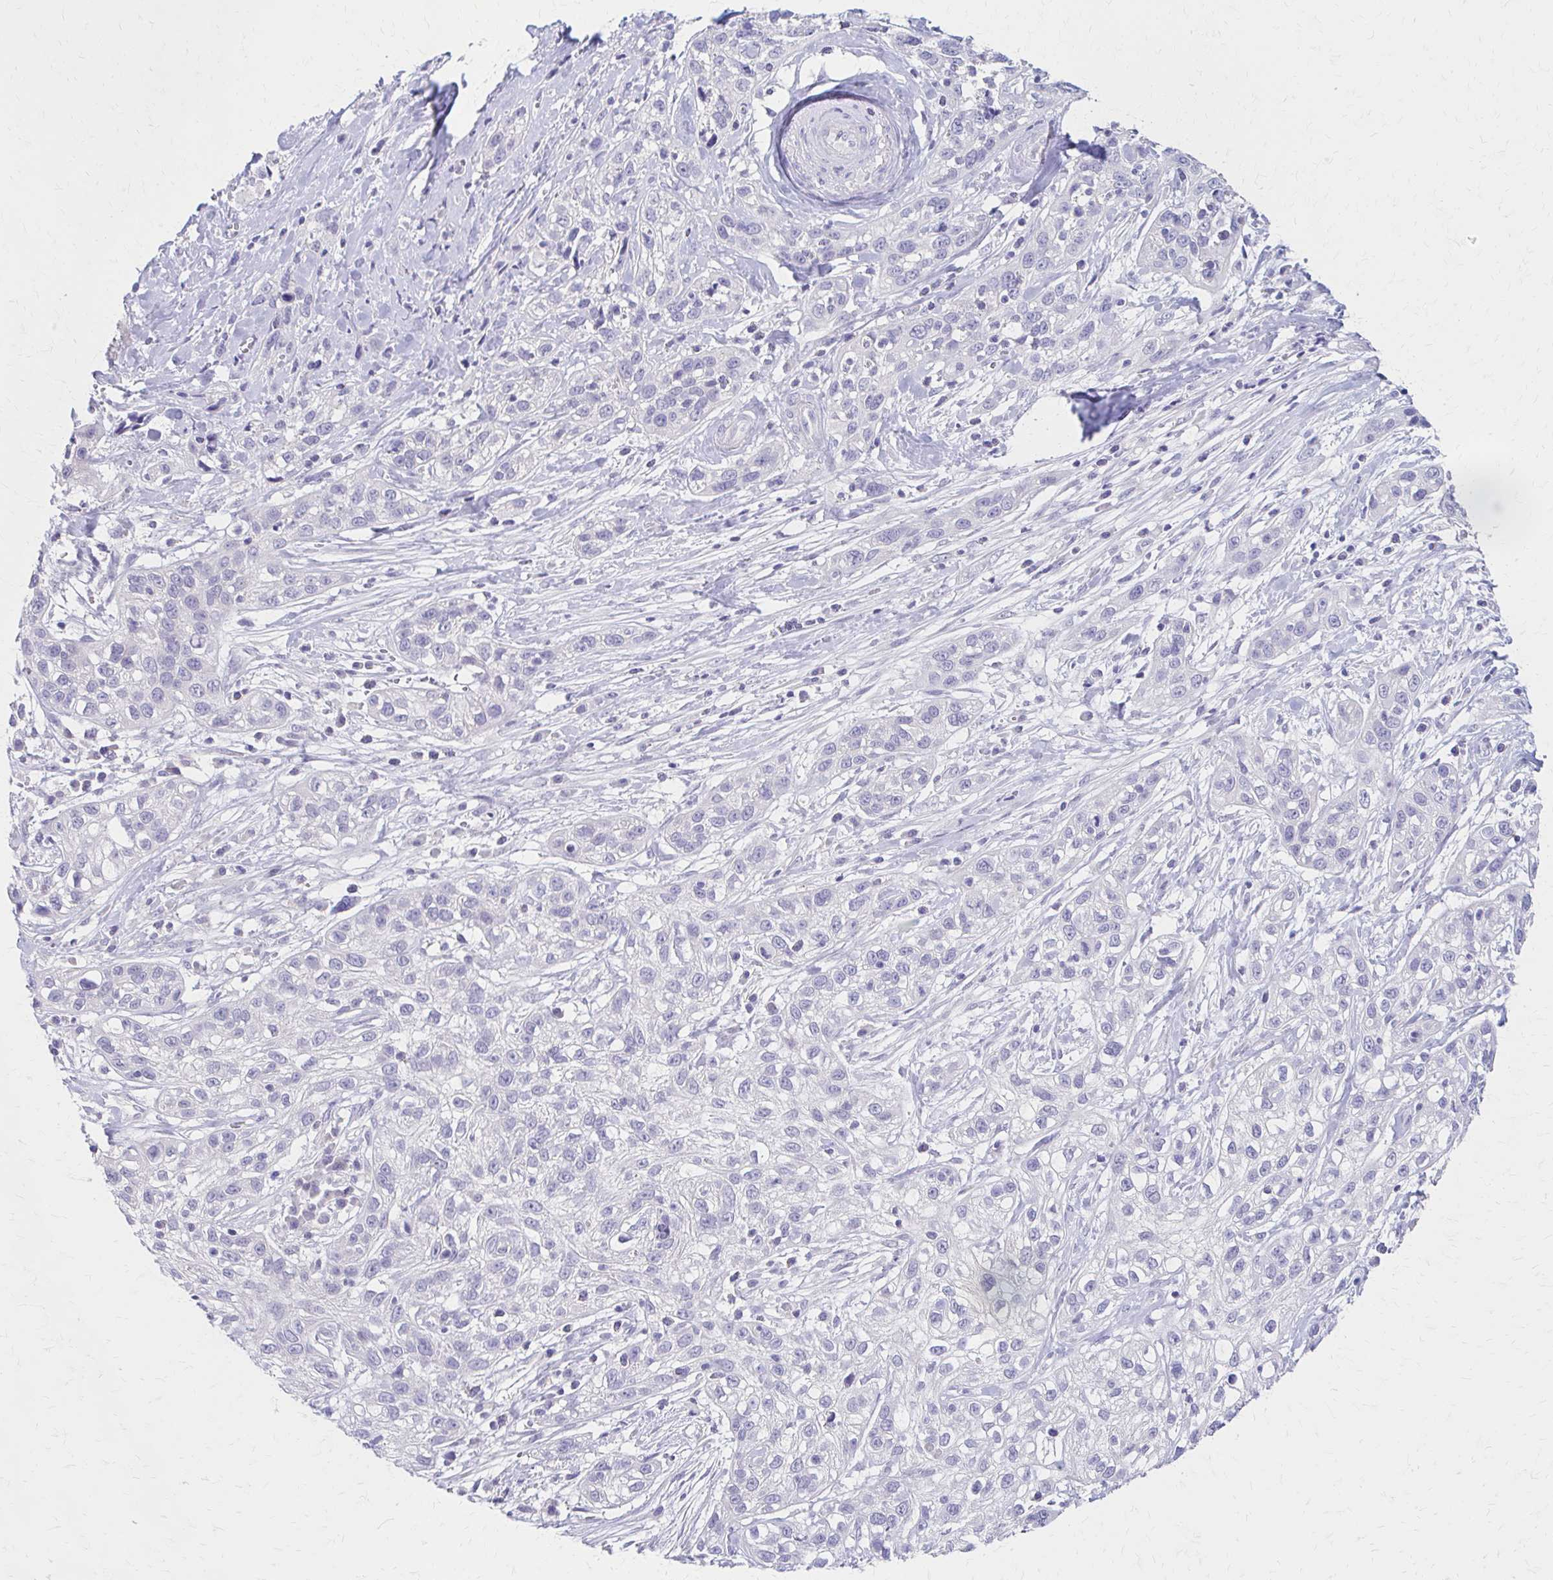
{"staining": {"intensity": "negative", "quantity": "none", "location": "none"}, "tissue": "skin cancer", "cell_type": "Tumor cells", "image_type": "cancer", "snomed": [{"axis": "morphology", "description": "Squamous cell carcinoma, NOS"}, {"axis": "topography", "description": "Skin"}], "caption": "Skin squamous cell carcinoma stained for a protein using IHC demonstrates no staining tumor cells.", "gene": "AZGP1", "patient": {"sex": "male", "age": 82}}